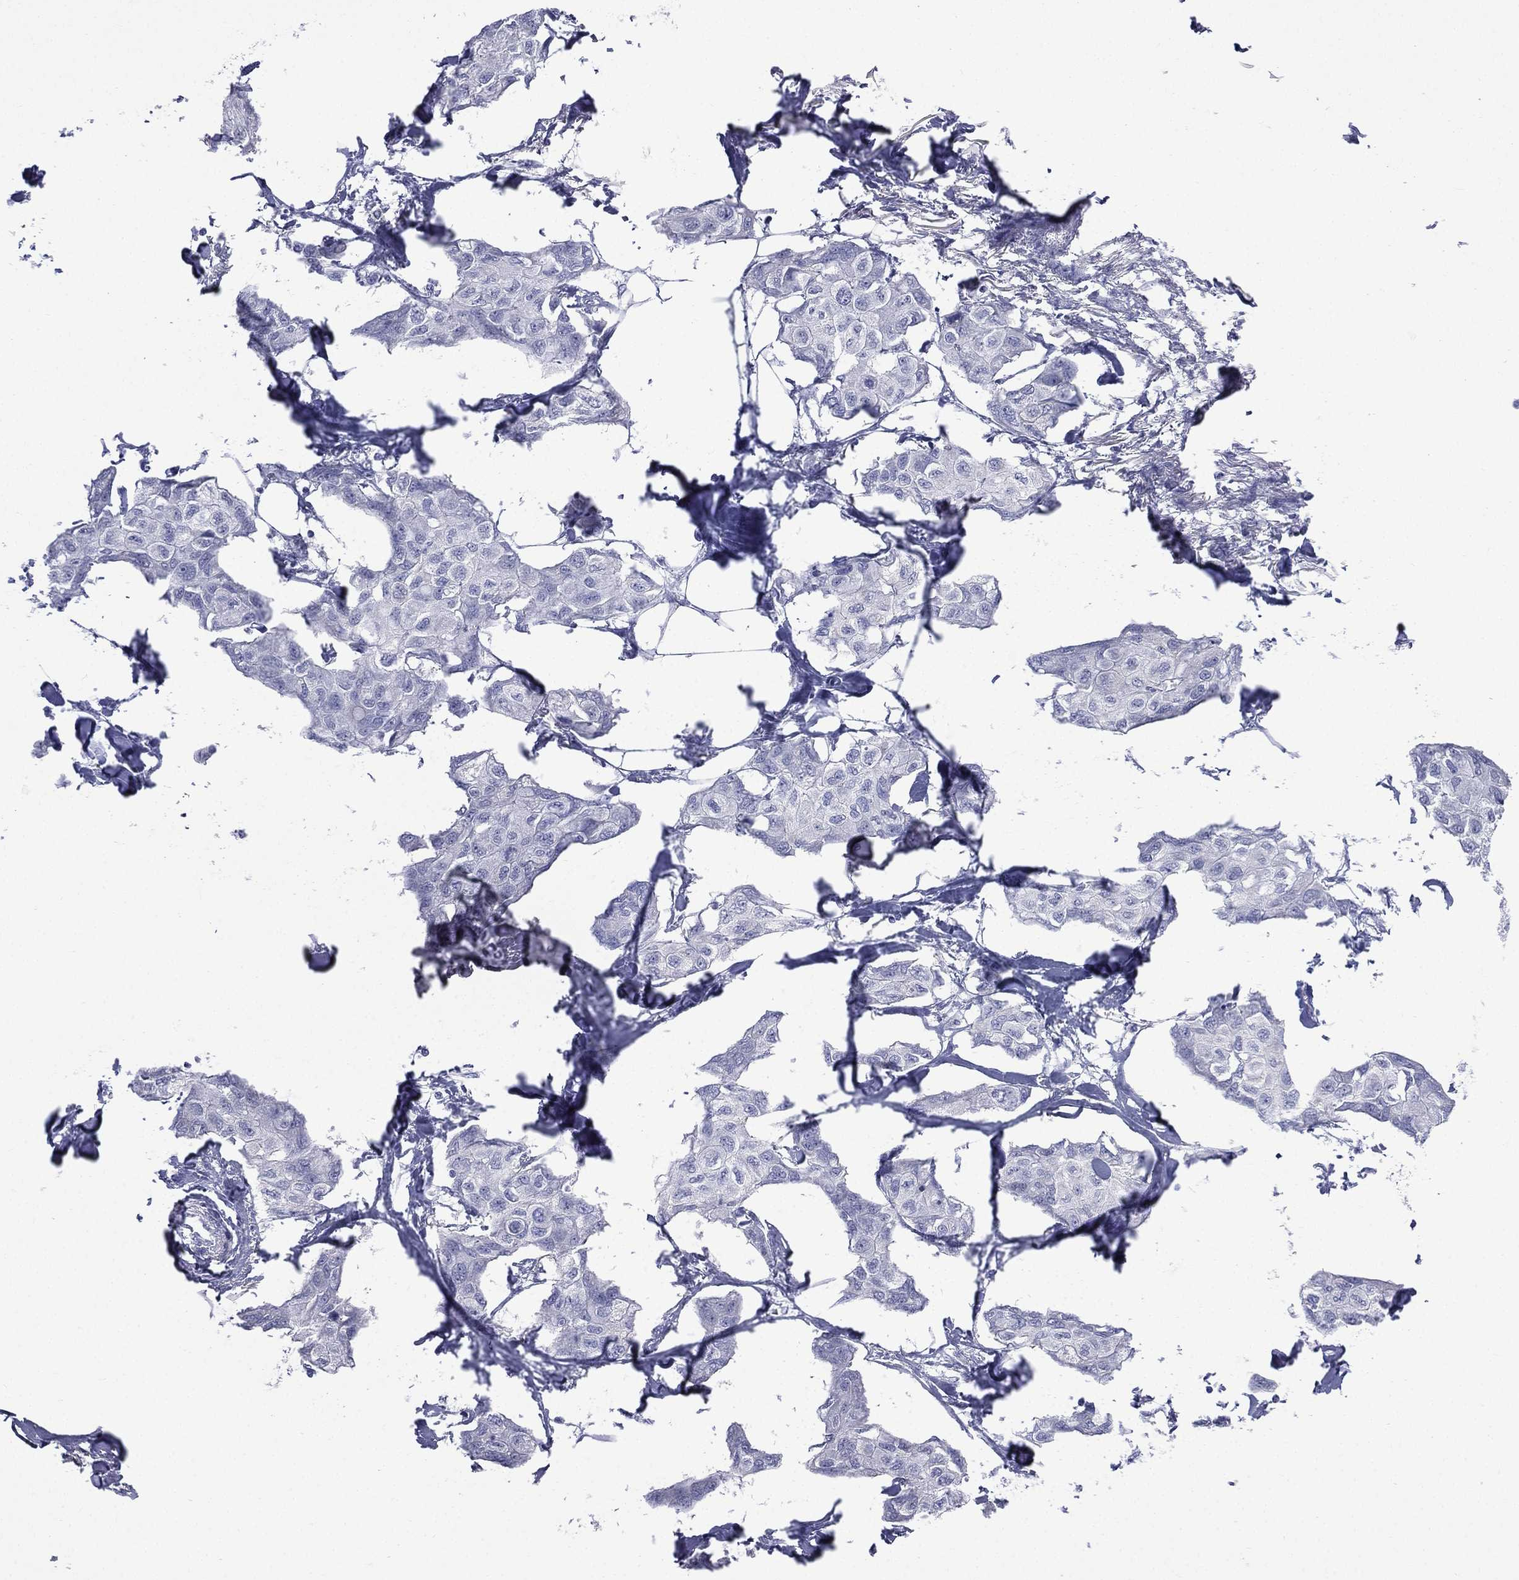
{"staining": {"intensity": "negative", "quantity": "none", "location": "none"}, "tissue": "breast cancer", "cell_type": "Tumor cells", "image_type": "cancer", "snomed": [{"axis": "morphology", "description": "Duct carcinoma"}, {"axis": "topography", "description": "Breast"}], "caption": "High magnification brightfield microscopy of invasive ductal carcinoma (breast) stained with DAB (brown) and counterstained with hematoxylin (blue): tumor cells show no significant positivity.", "gene": "CES2", "patient": {"sex": "female", "age": 80}}